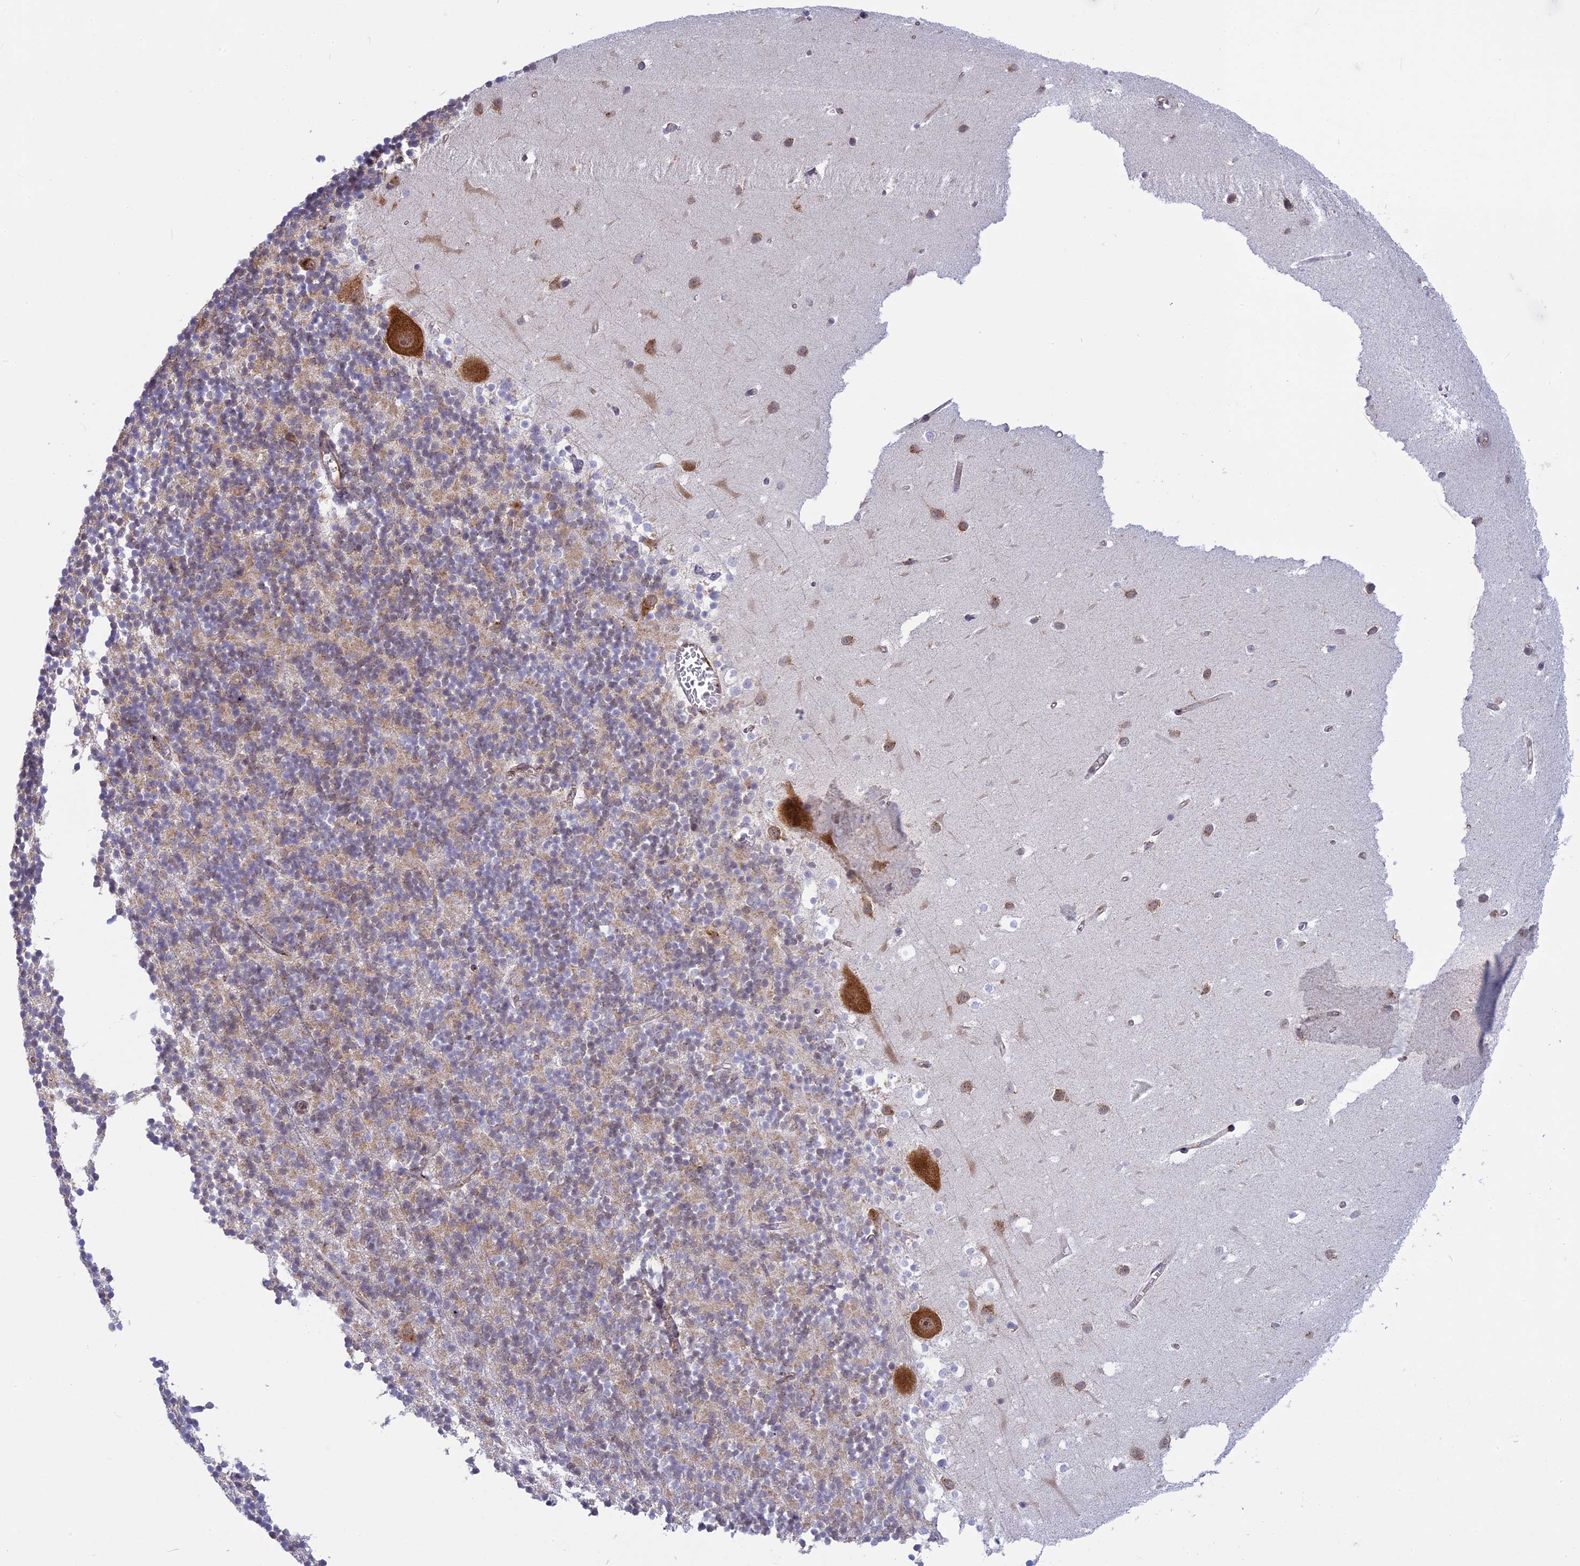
{"staining": {"intensity": "negative", "quantity": "none", "location": "none"}, "tissue": "cerebellum", "cell_type": "Cells in granular layer", "image_type": "normal", "snomed": [{"axis": "morphology", "description": "Normal tissue, NOS"}, {"axis": "topography", "description": "Cerebellum"}], "caption": "IHC photomicrograph of normal cerebellum stained for a protein (brown), which exhibits no expression in cells in granular layer.", "gene": "CLINT1", "patient": {"sex": "male", "age": 54}}